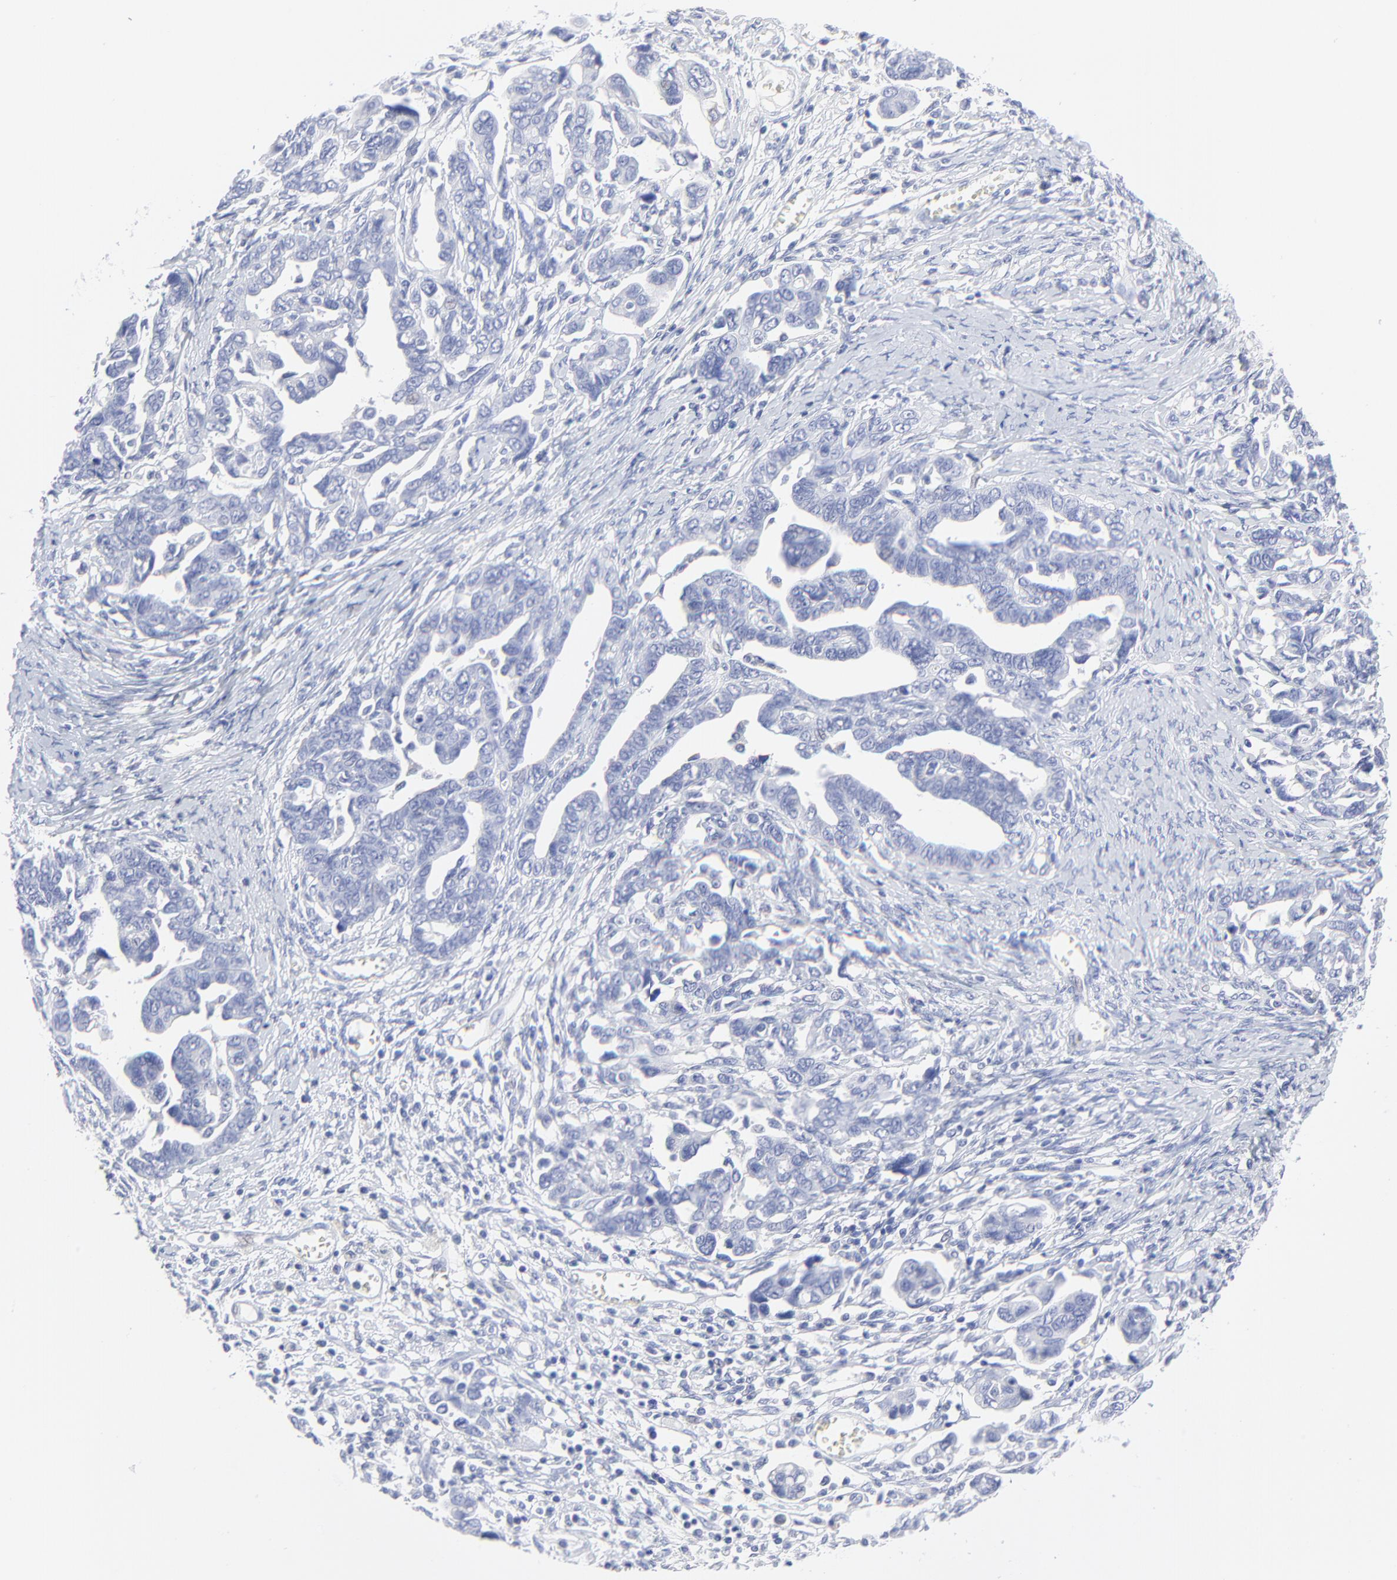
{"staining": {"intensity": "negative", "quantity": "none", "location": "none"}, "tissue": "ovarian cancer", "cell_type": "Tumor cells", "image_type": "cancer", "snomed": [{"axis": "morphology", "description": "Cystadenocarcinoma, serous, NOS"}, {"axis": "topography", "description": "Ovary"}], "caption": "A micrograph of human ovarian cancer (serous cystadenocarcinoma) is negative for staining in tumor cells.", "gene": "PSD3", "patient": {"sex": "female", "age": 69}}